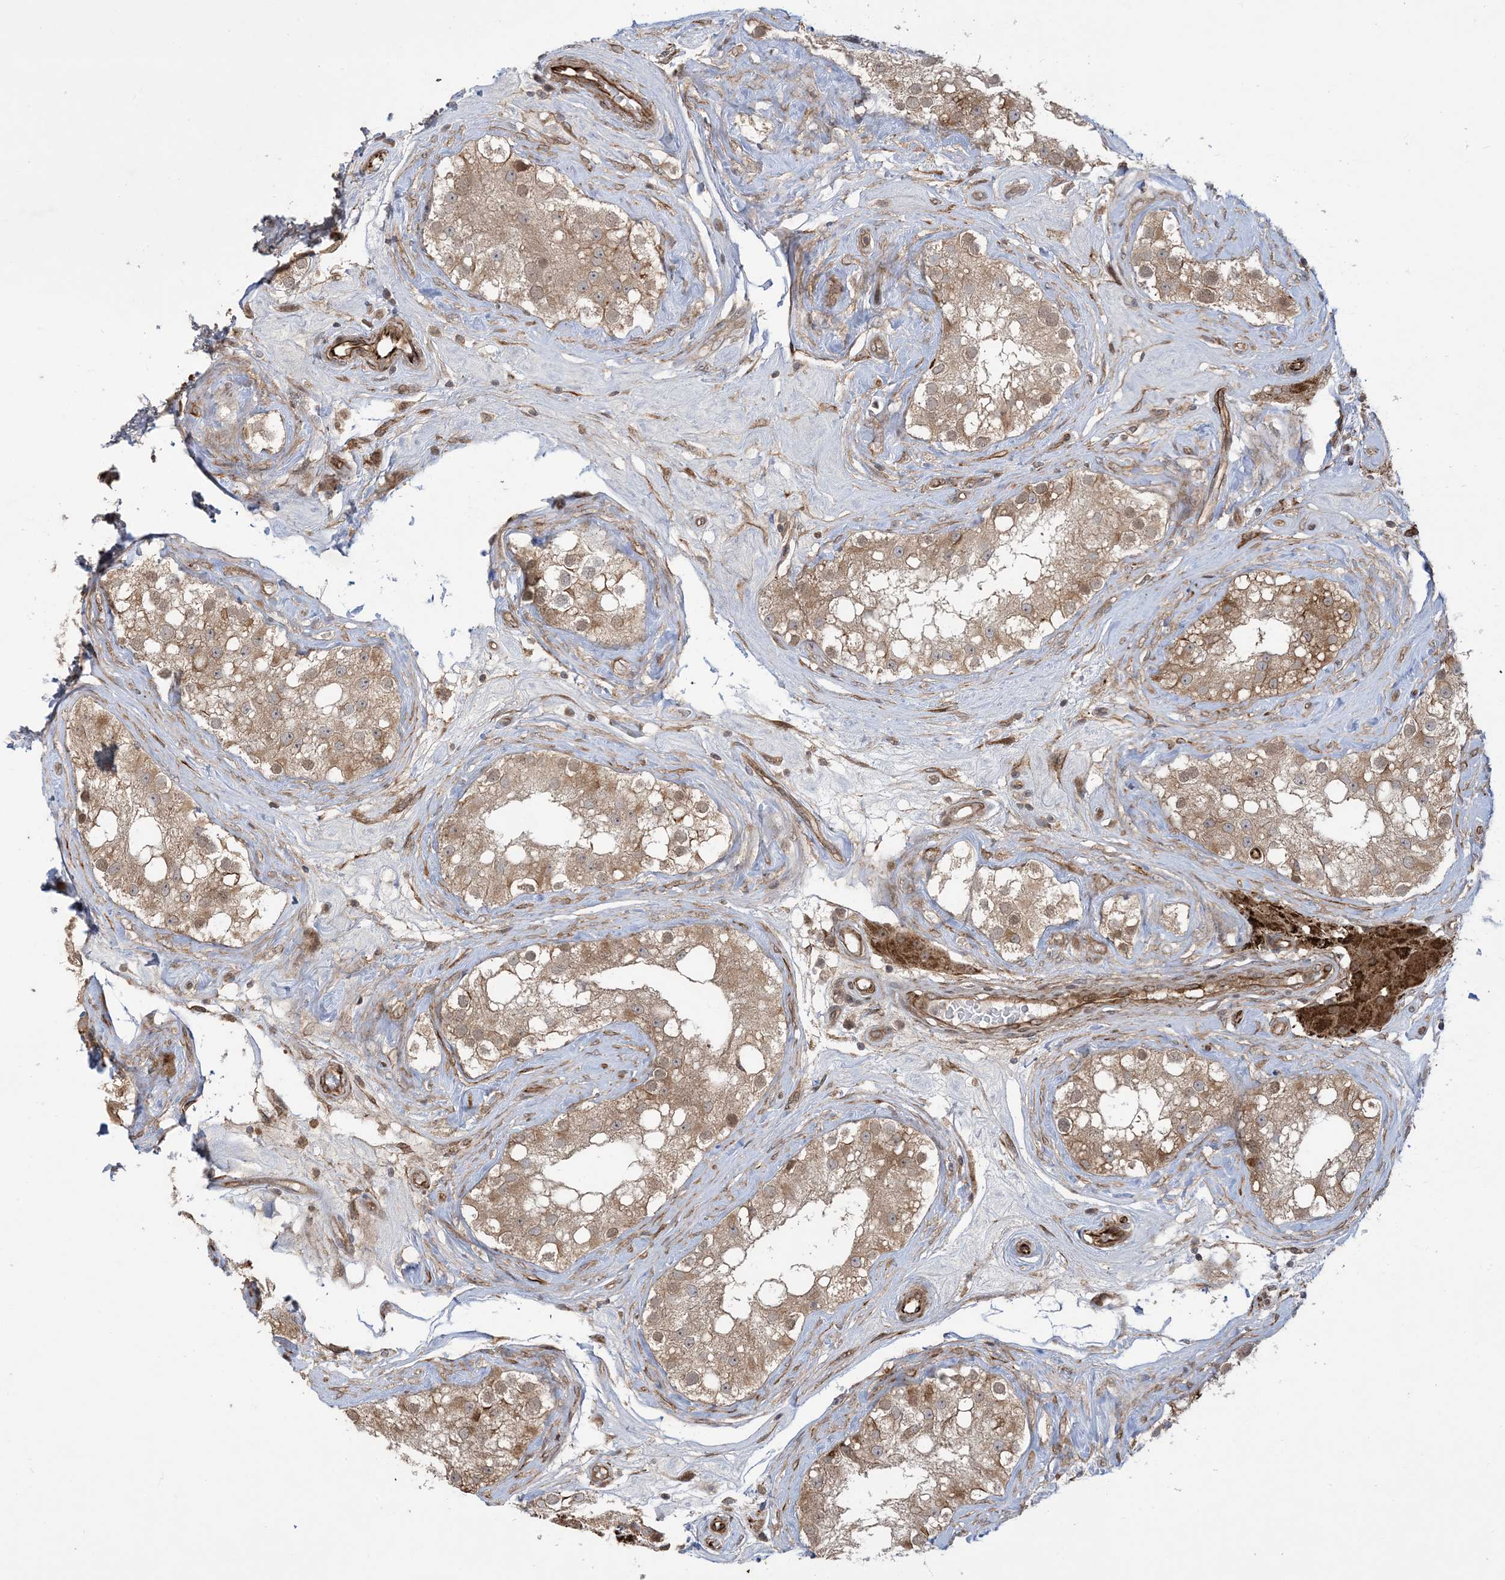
{"staining": {"intensity": "moderate", "quantity": "25%-75%", "location": "cytoplasmic/membranous"}, "tissue": "testis", "cell_type": "Cells in seminiferous ducts", "image_type": "normal", "snomed": [{"axis": "morphology", "description": "Normal tissue, NOS"}, {"axis": "topography", "description": "Testis"}], "caption": "Protein expression analysis of benign testis exhibits moderate cytoplasmic/membranous expression in about 25%-75% of cells in seminiferous ducts.", "gene": "SOGA3", "patient": {"sex": "male", "age": 84}}